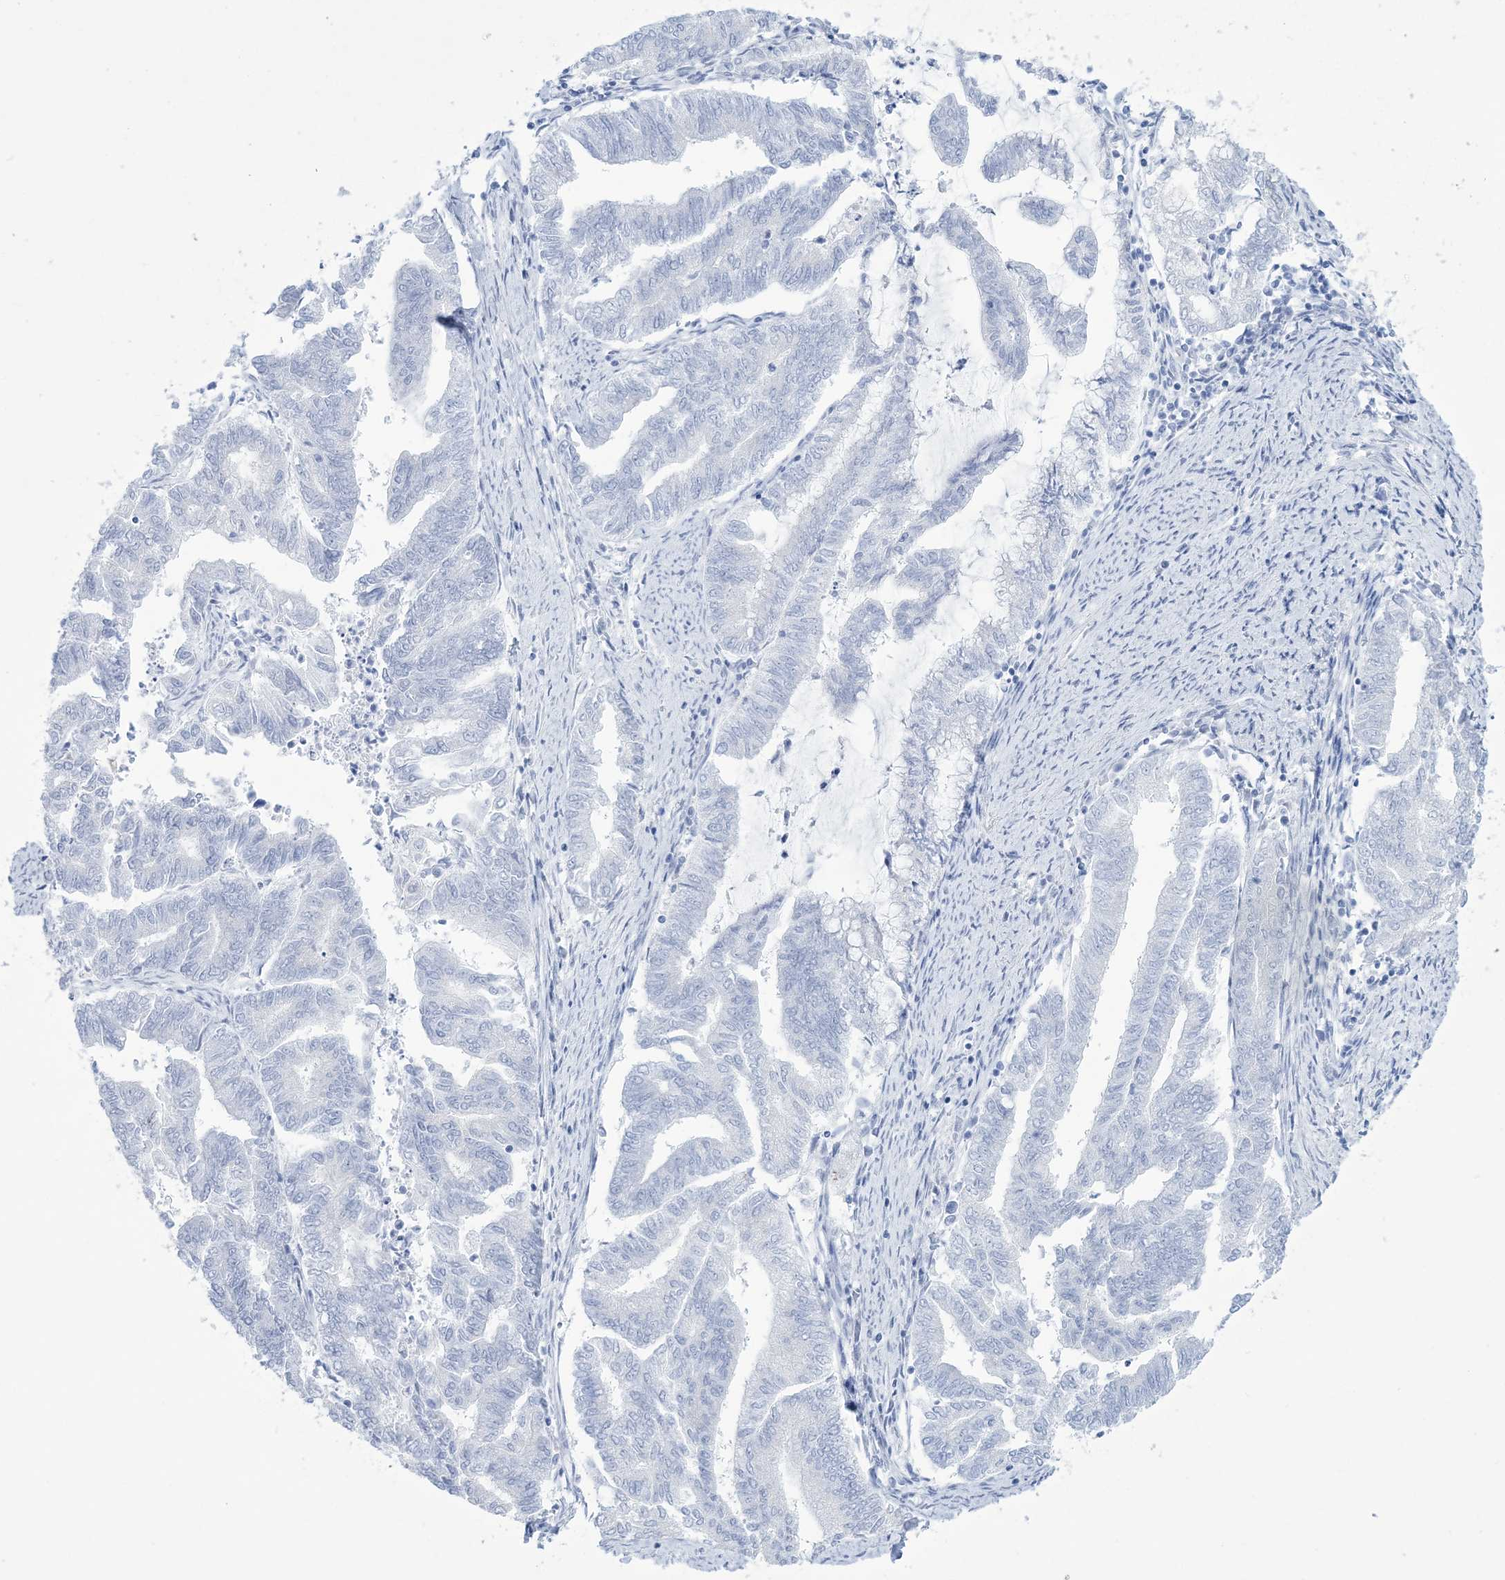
{"staining": {"intensity": "negative", "quantity": "none", "location": "none"}, "tissue": "endometrial cancer", "cell_type": "Tumor cells", "image_type": "cancer", "snomed": [{"axis": "morphology", "description": "Adenocarcinoma, NOS"}, {"axis": "topography", "description": "Endometrium"}], "caption": "Tumor cells are negative for brown protein staining in endometrial cancer.", "gene": "RBP2", "patient": {"sex": "female", "age": 79}}